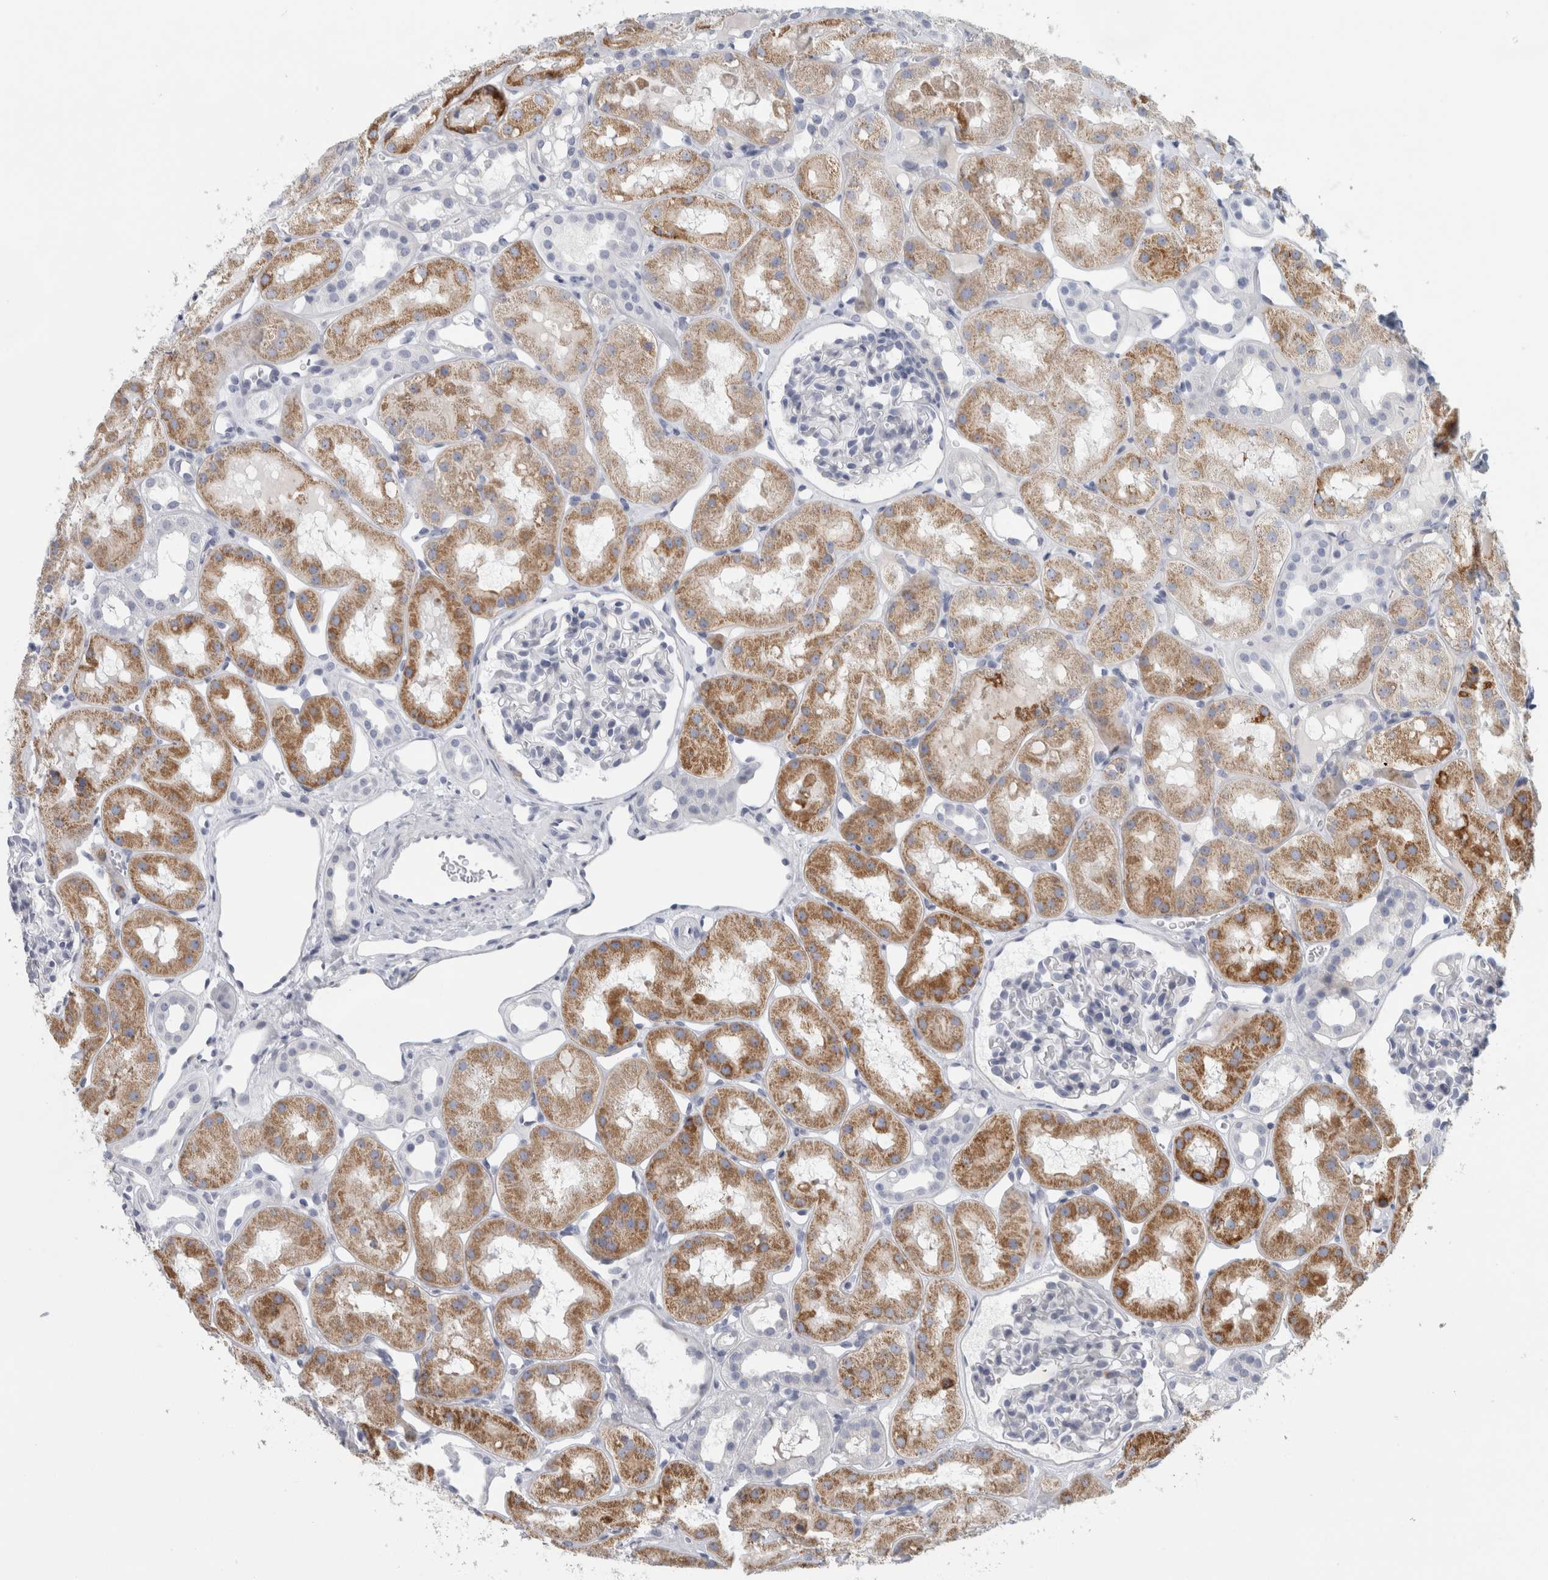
{"staining": {"intensity": "negative", "quantity": "none", "location": "none"}, "tissue": "kidney", "cell_type": "Cells in glomeruli", "image_type": "normal", "snomed": [{"axis": "morphology", "description": "Normal tissue, NOS"}, {"axis": "topography", "description": "Kidney"}], "caption": "An immunohistochemistry histopathology image of unremarkable kidney is shown. There is no staining in cells in glomeruli of kidney. (DAB (3,3'-diaminobenzidine) immunohistochemistry with hematoxylin counter stain).", "gene": "B3GNT3", "patient": {"sex": "male", "age": 16}}